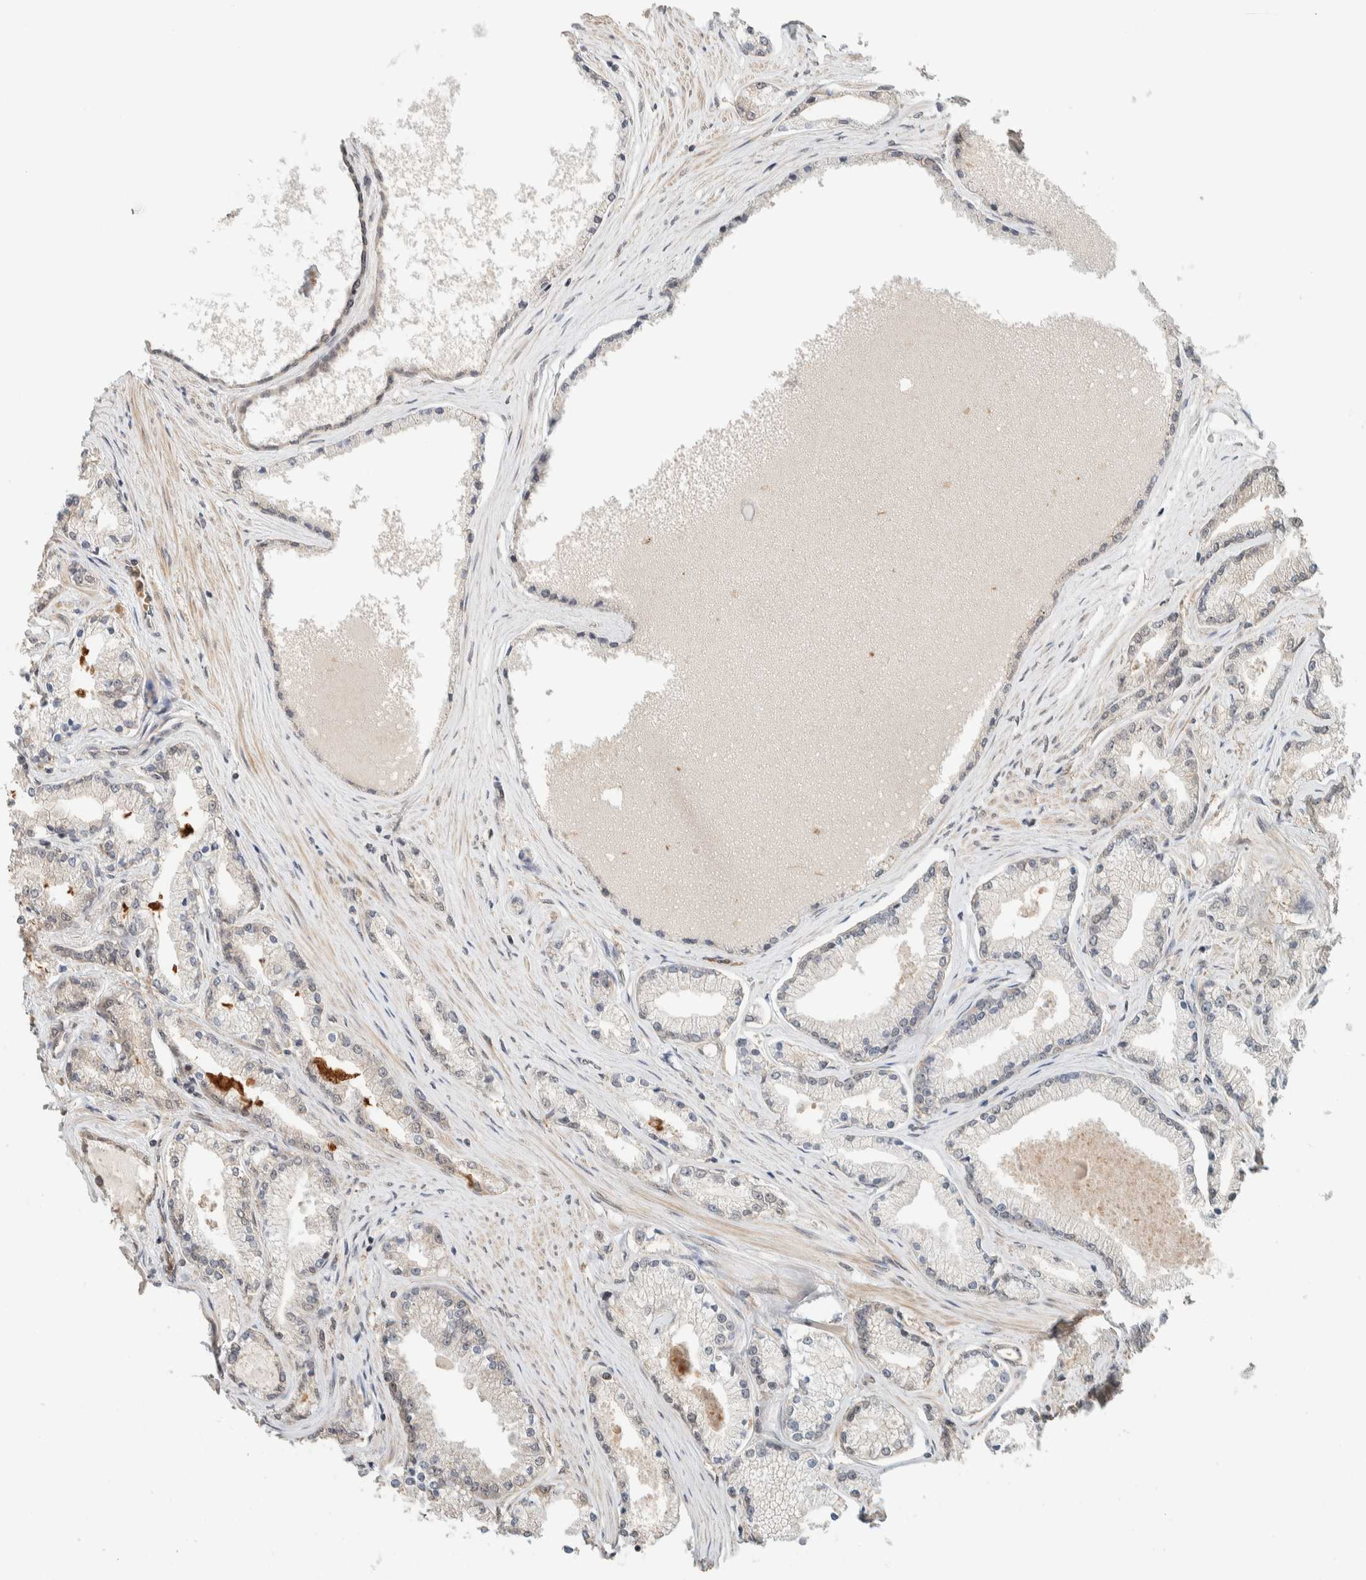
{"staining": {"intensity": "weak", "quantity": "25%-75%", "location": "nuclear"}, "tissue": "prostate cancer", "cell_type": "Tumor cells", "image_type": "cancer", "snomed": [{"axis": "morphology", "description": "Adenocarcinoma, High grade"}, {"axis": "topography", "description": "Prostate"}], "caption": "Tumor cells display low levels of weak nuclear expression in about 25%-75% of cells in adenocarcinoma (high-grade) (prostate).", "gene": "ZBTB2", "patient": {"sex": "male", "age": 71}}